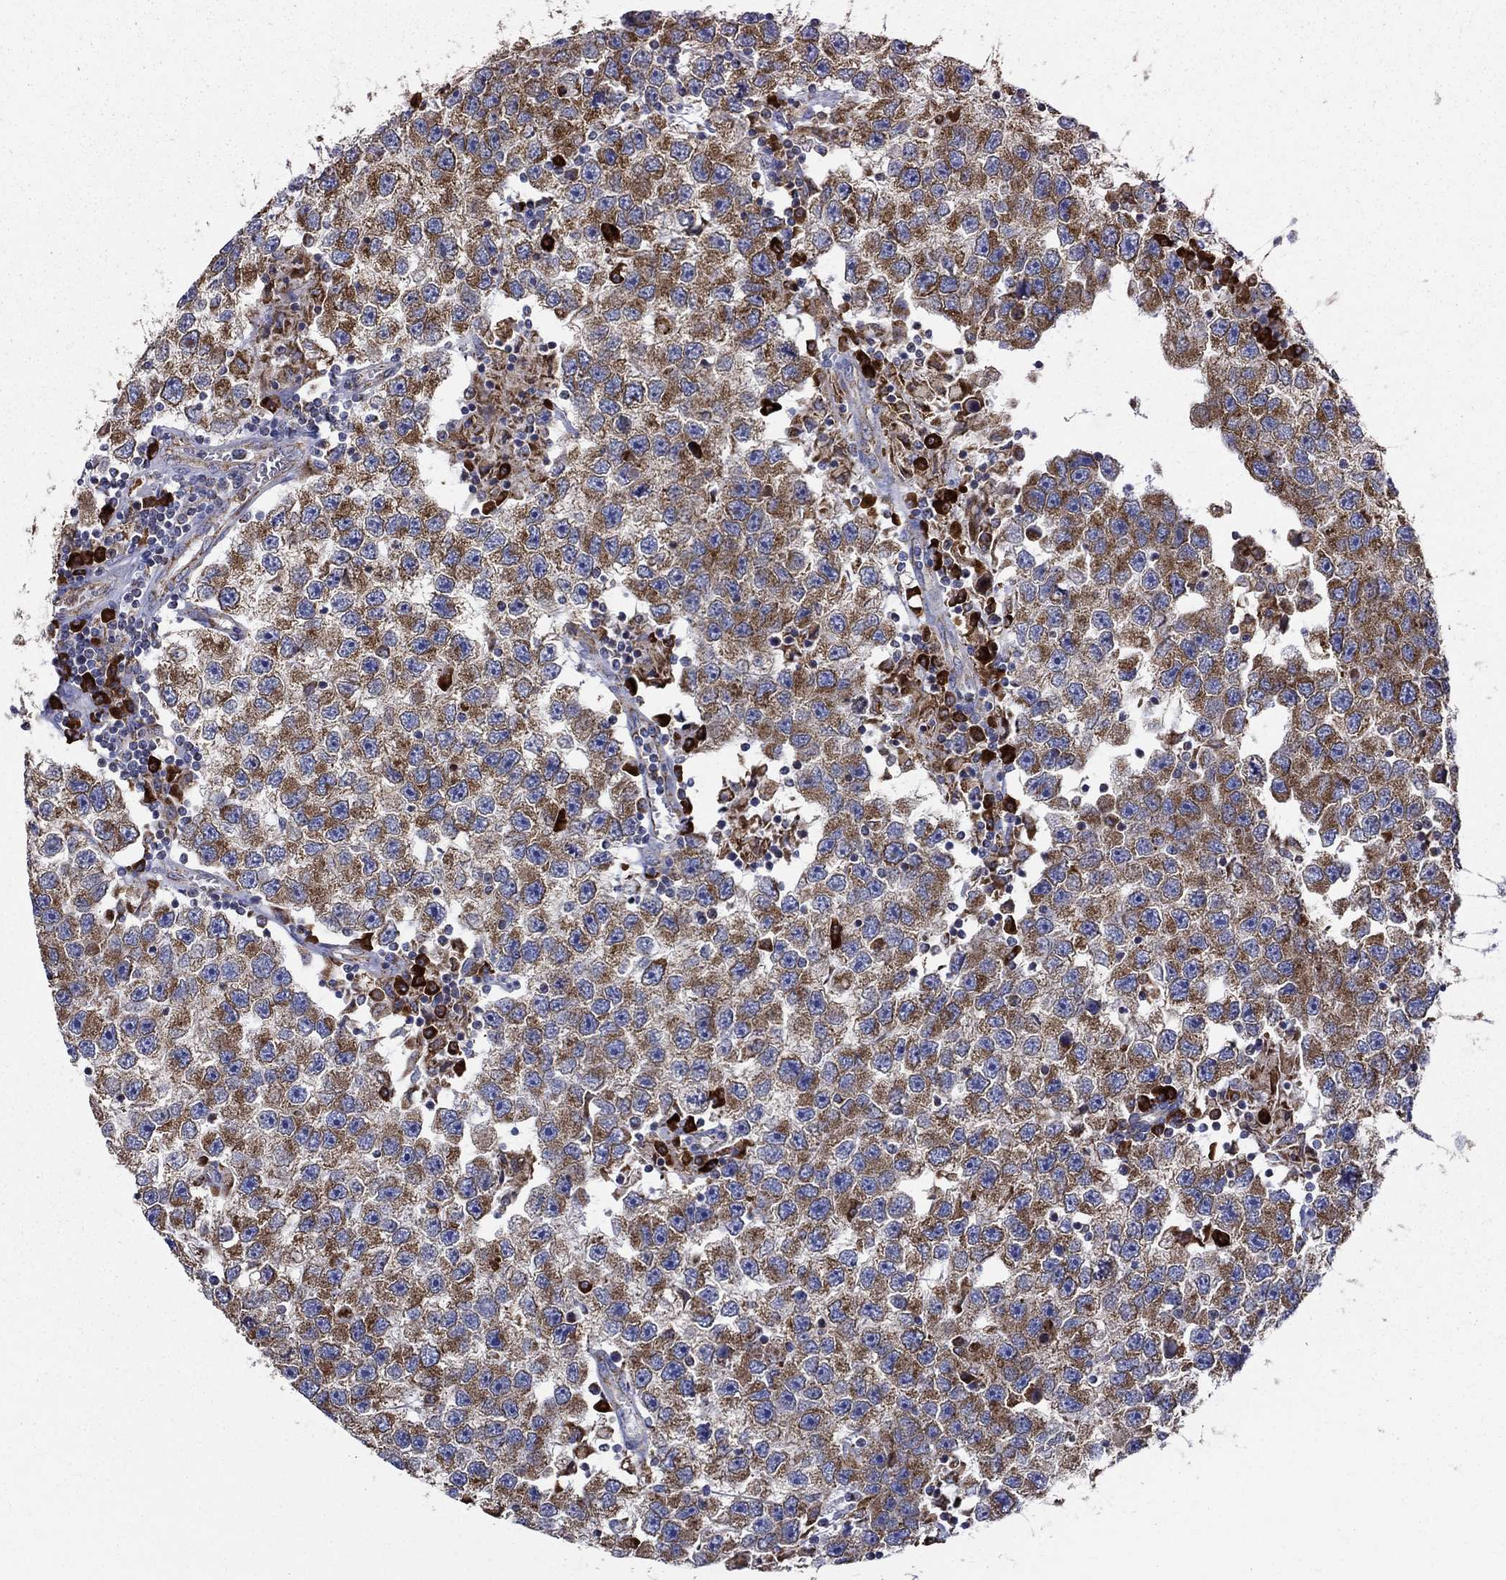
{"staining": {"intensity": "moderate", "quantity": ">75%", "location": "cytoplasmic/membranous"}, "tissue": "testis cancer", "cell_type": "Tumor cells", "image_type": "cancer", "snomed": [{"axis": "morphology", "description": "Seminoma, NOS"}, {"axis": "topography", "description": "Testis"}], "caption": "Immunohistochemical staining of seminoma (testis) shows moderate cytoplasmic/membranous protein expression in about >75% of tumor cells.", "gene": "PRDX4", "patient": {"sex": "male", "age": 26}}